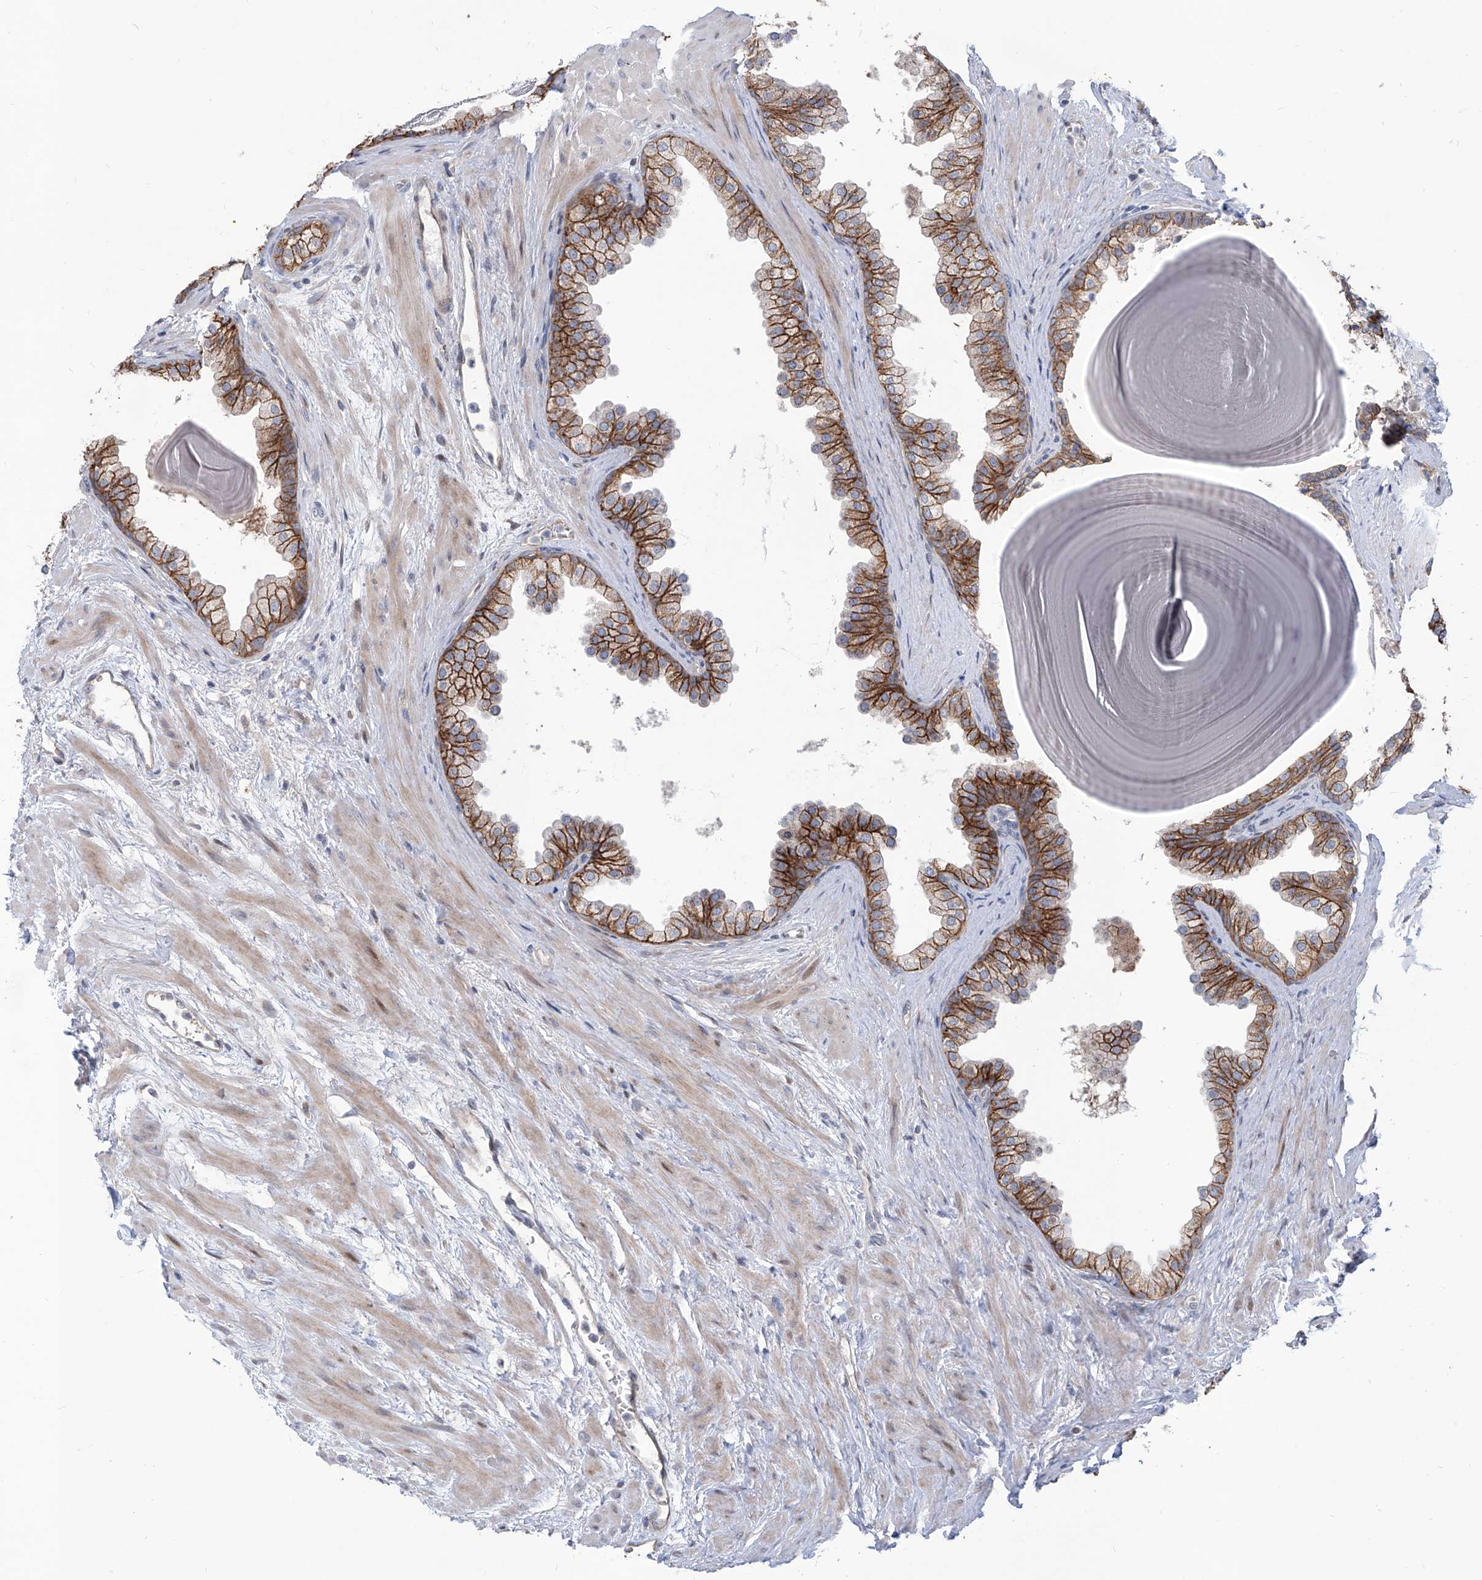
{"staining": {"intensity": "strong", "quantity": ">75%", "location": "cytoplasmic/membranous"}, "tissue": "prostate", "cell_type": "Glandular cells", "image_type": "normal", "snomed": [{"axis": "morphology", "description": "Normal tissue, NOS"}, {"axis": "topography", "description": "Prostate"}], "caption": "The photomicrograph shows a brown stain indicating the presence of a protein in the cytoplasmic/membranous of glandular cells in prostate.", "gene": "LRRC1", "patient": {"sex": "male", "age": 48}}